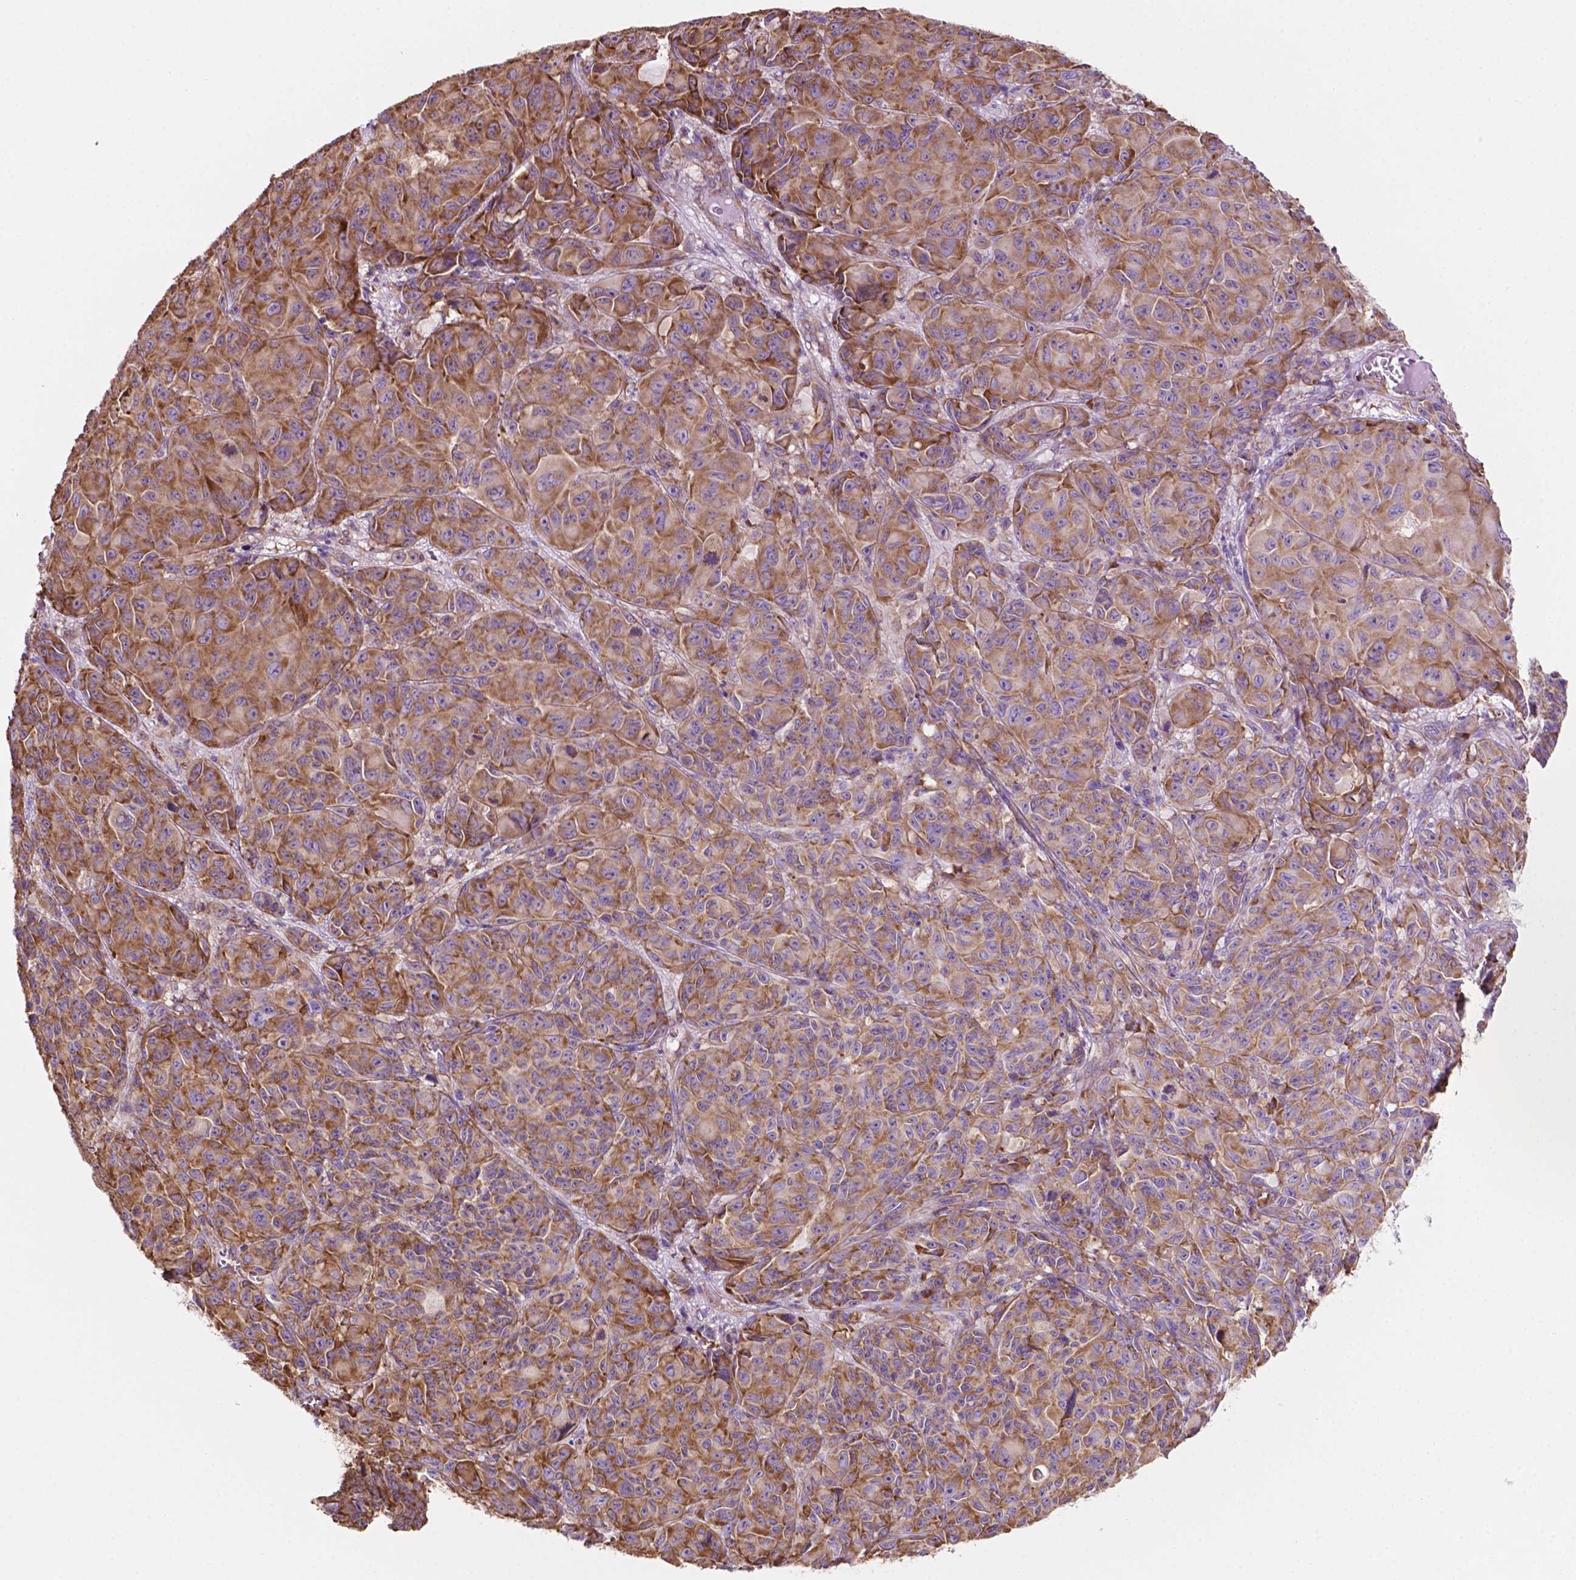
{"staining": {"intensity": "moderate", "quantity": ">75%", "location": "cytoplasmic/membranous"}, "tissue": "melanoma", "cell_type": "Tumor cells", "image_type": "cancer", "snomed": [{"axis": "morphology", "description": "Malignant melanoma, NOS"}, {"axis": "topography", "description": "Vulva, labia, clitoris and Bartholin´s gland, NO"}], "caption": "Immunohistochemical staining of human melanoma shows medium levels of moderate cytoplasmic/membranous protein expression in about >75% of tumor cells.", "gene": "RPL29", "patient": {"sex": "female", "age": 75}}